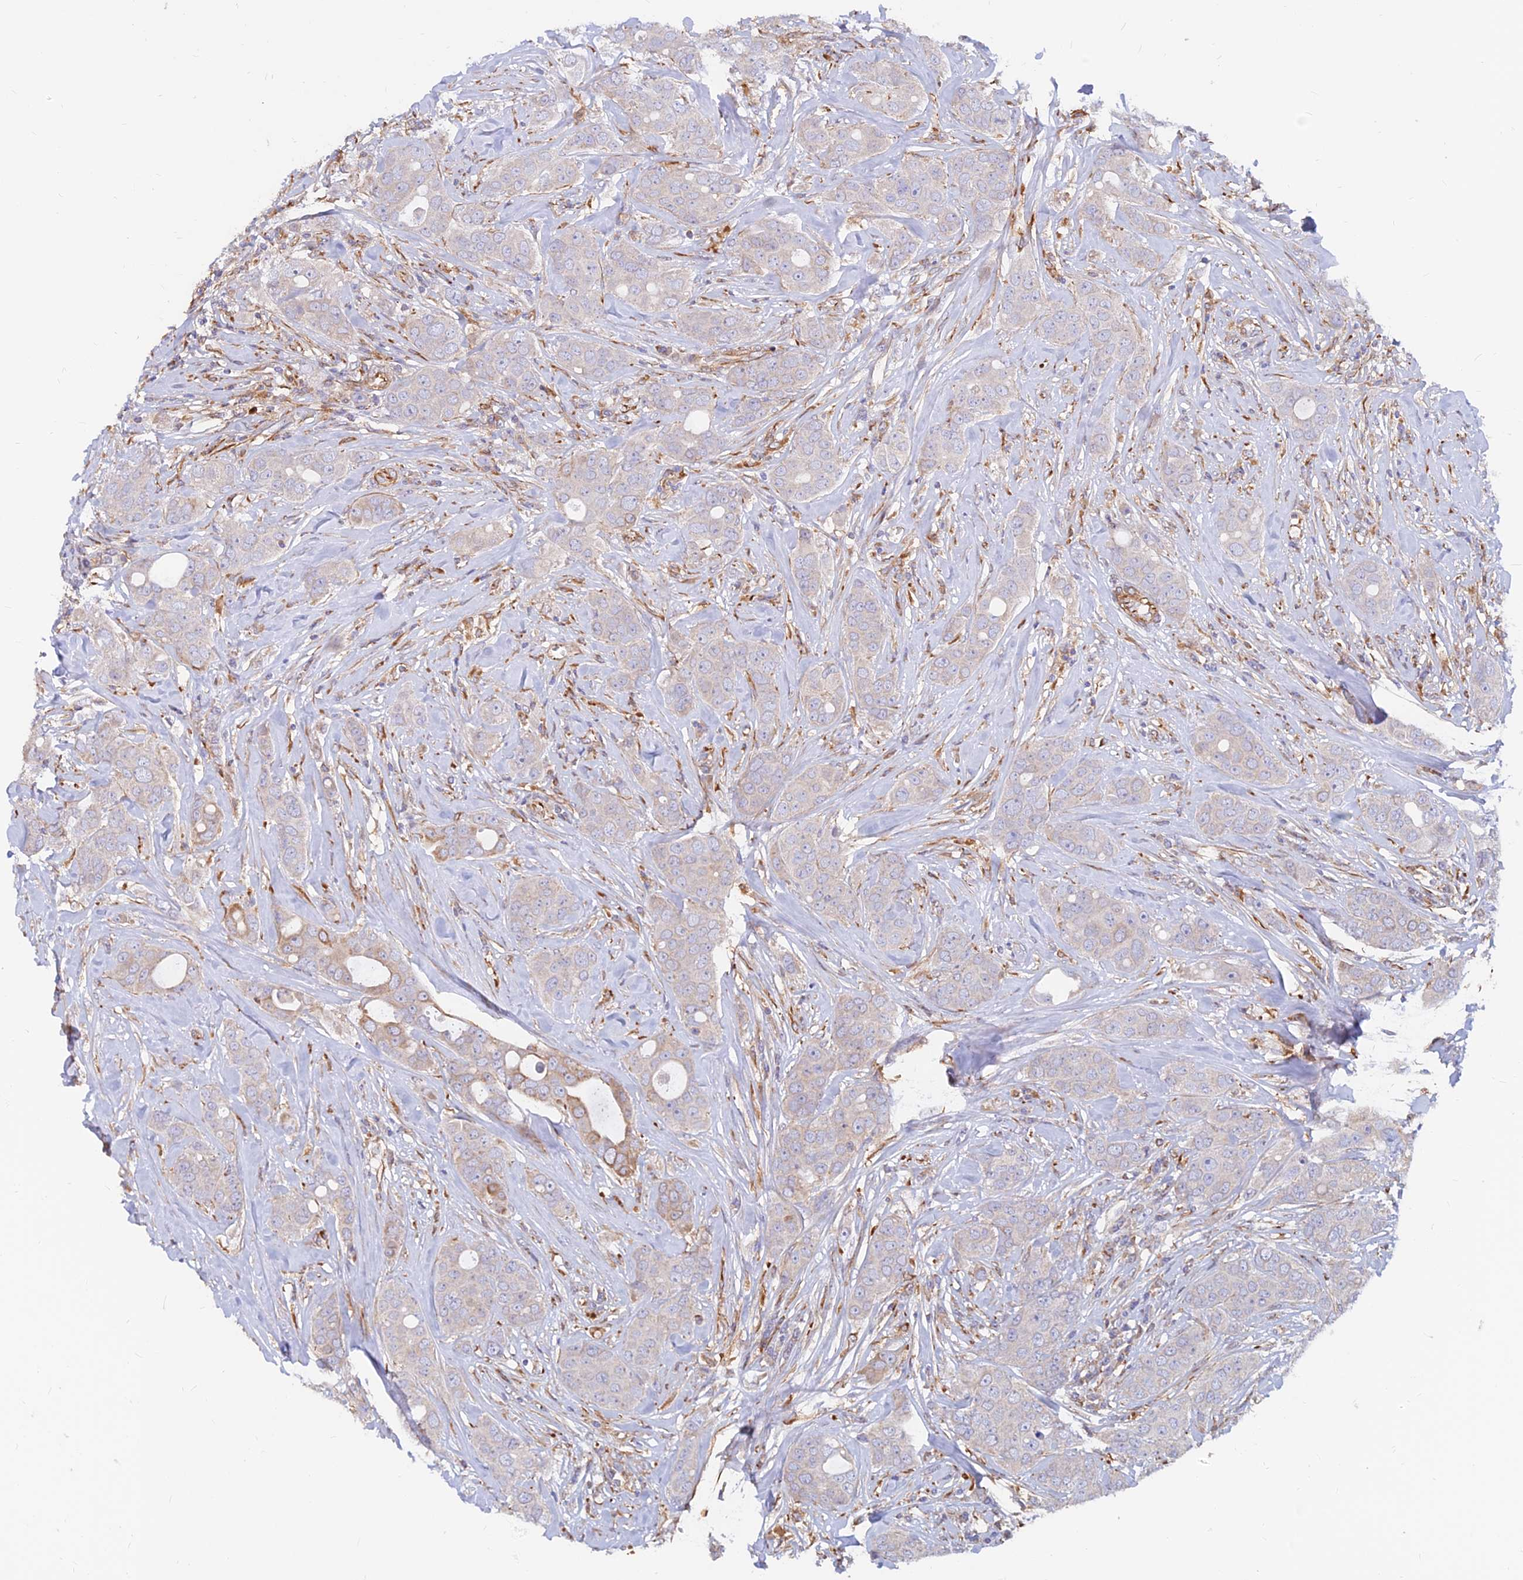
{"staining": {"intensity": "weak", "quantity": "<25%", "location": "cytoplasmic/membranous"}, "tissue": "breast cancer", "cell_type": "Tumor cells", "image_type": "cancer", "snomed": [{"axis": "morphology", "description": "Duct carcinoma"}, {"axis": "topography", "description": "Breast"}], "caption": "The image shows no significant staining in tumor cells of breast intraductal carcinoma.", "gene": "CDK18", "patient": {"sex": "female", "age": 43}}